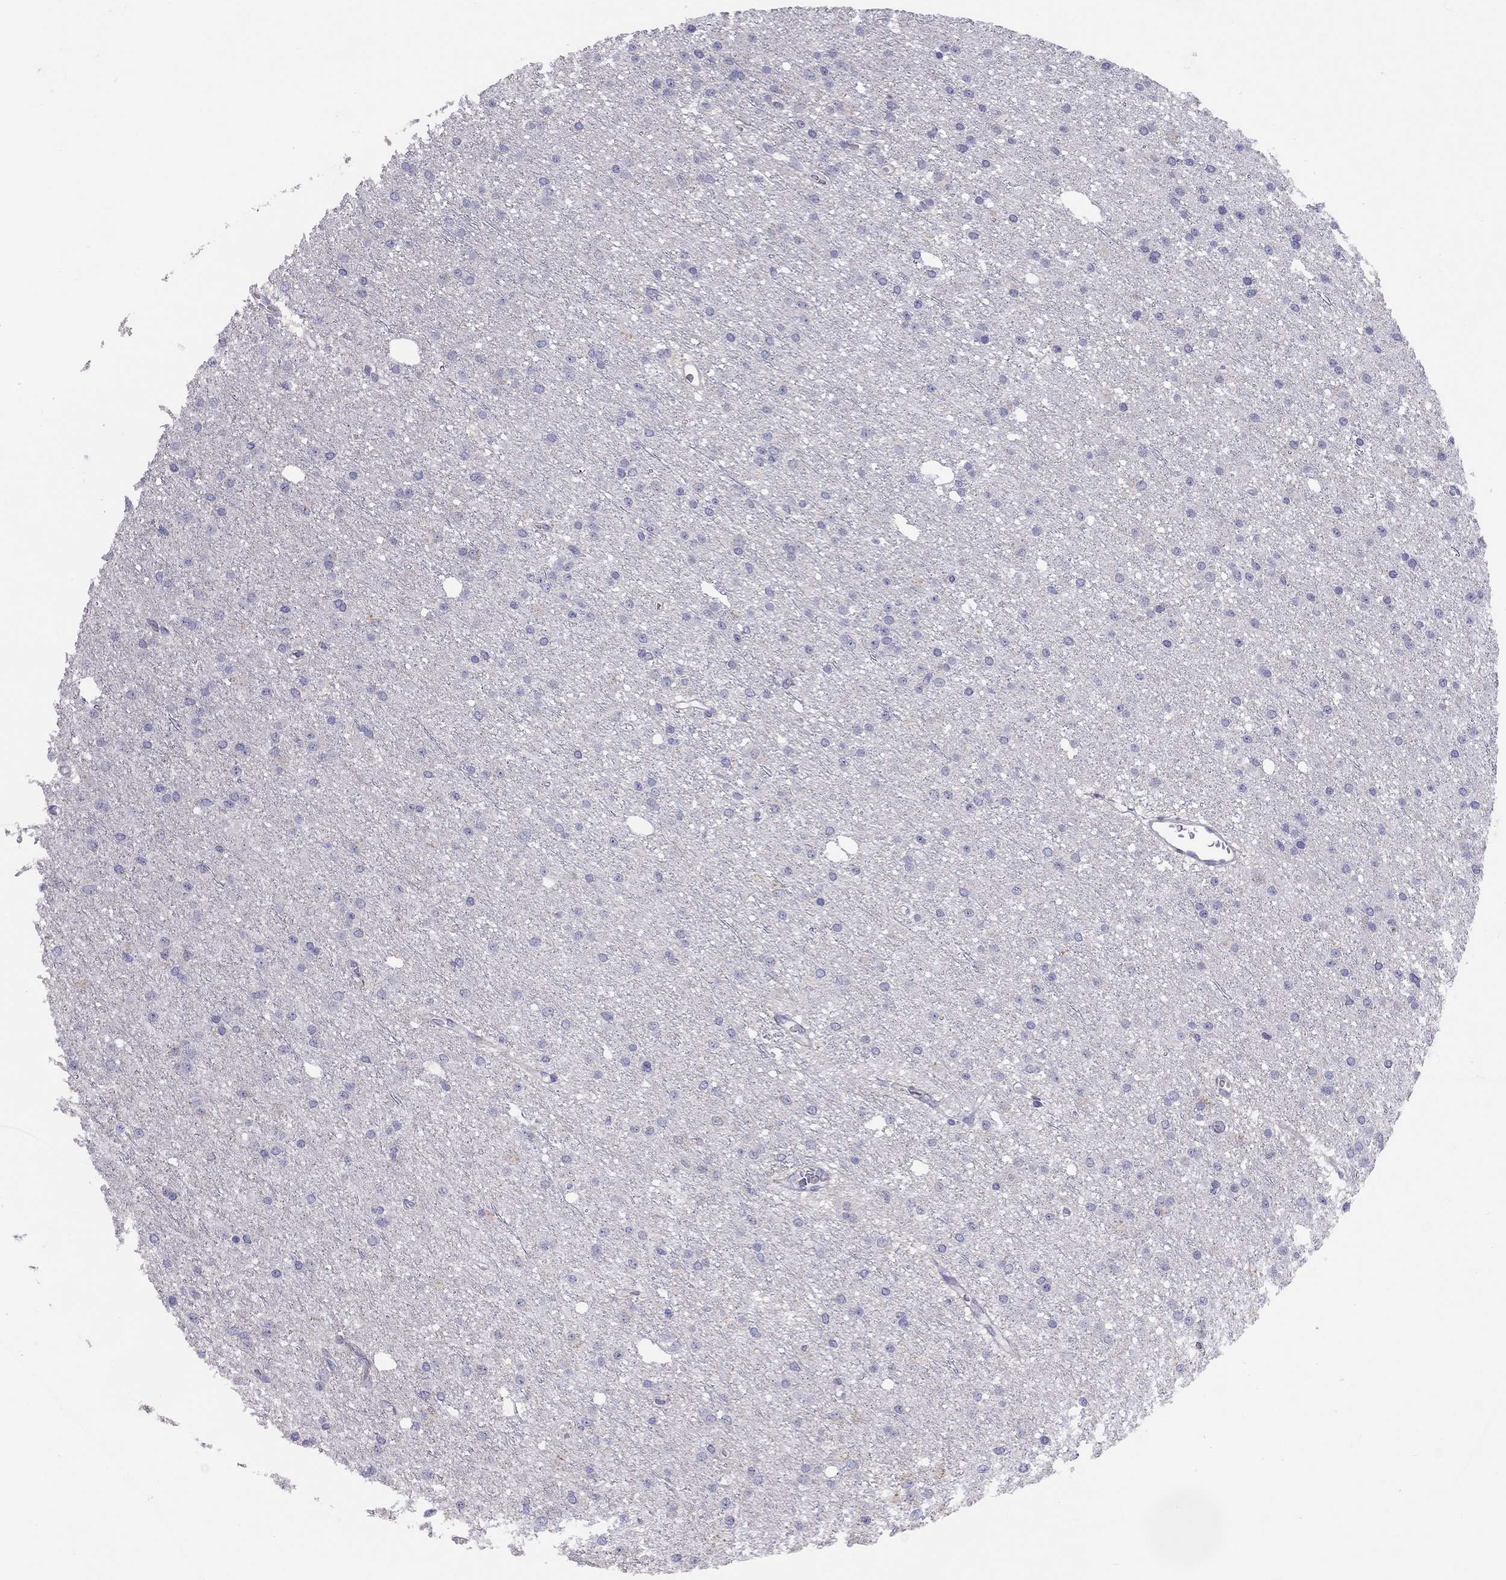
{"staining": {"intensity": "negative", "quantity": "none", "location": "none"}, "tissue": "glioma", "cell_type": "Tumor cells", "image_type": "cancer", "snomed": [{"axis": "morphology", "description": "Glioma, malignant, Low grade"}, {"axis": "topography", "description": "Brain"}], "caption": "Immunohistochemistry (IHC) histopathology image of neoplastic tissue: human glioma stained with DAB (3,3'-diaminobenzidine) shows no significant protein expression in tumor cells. Brightfield microscopy of immunohistochemistry (IHC) stained with DAB (3,3'-diaminobenzidine) (brown) and hematoxylin (blue), captured at high magnification.", "gene": "SYTL2", "patient": {"sex": "male", "age": 27}}